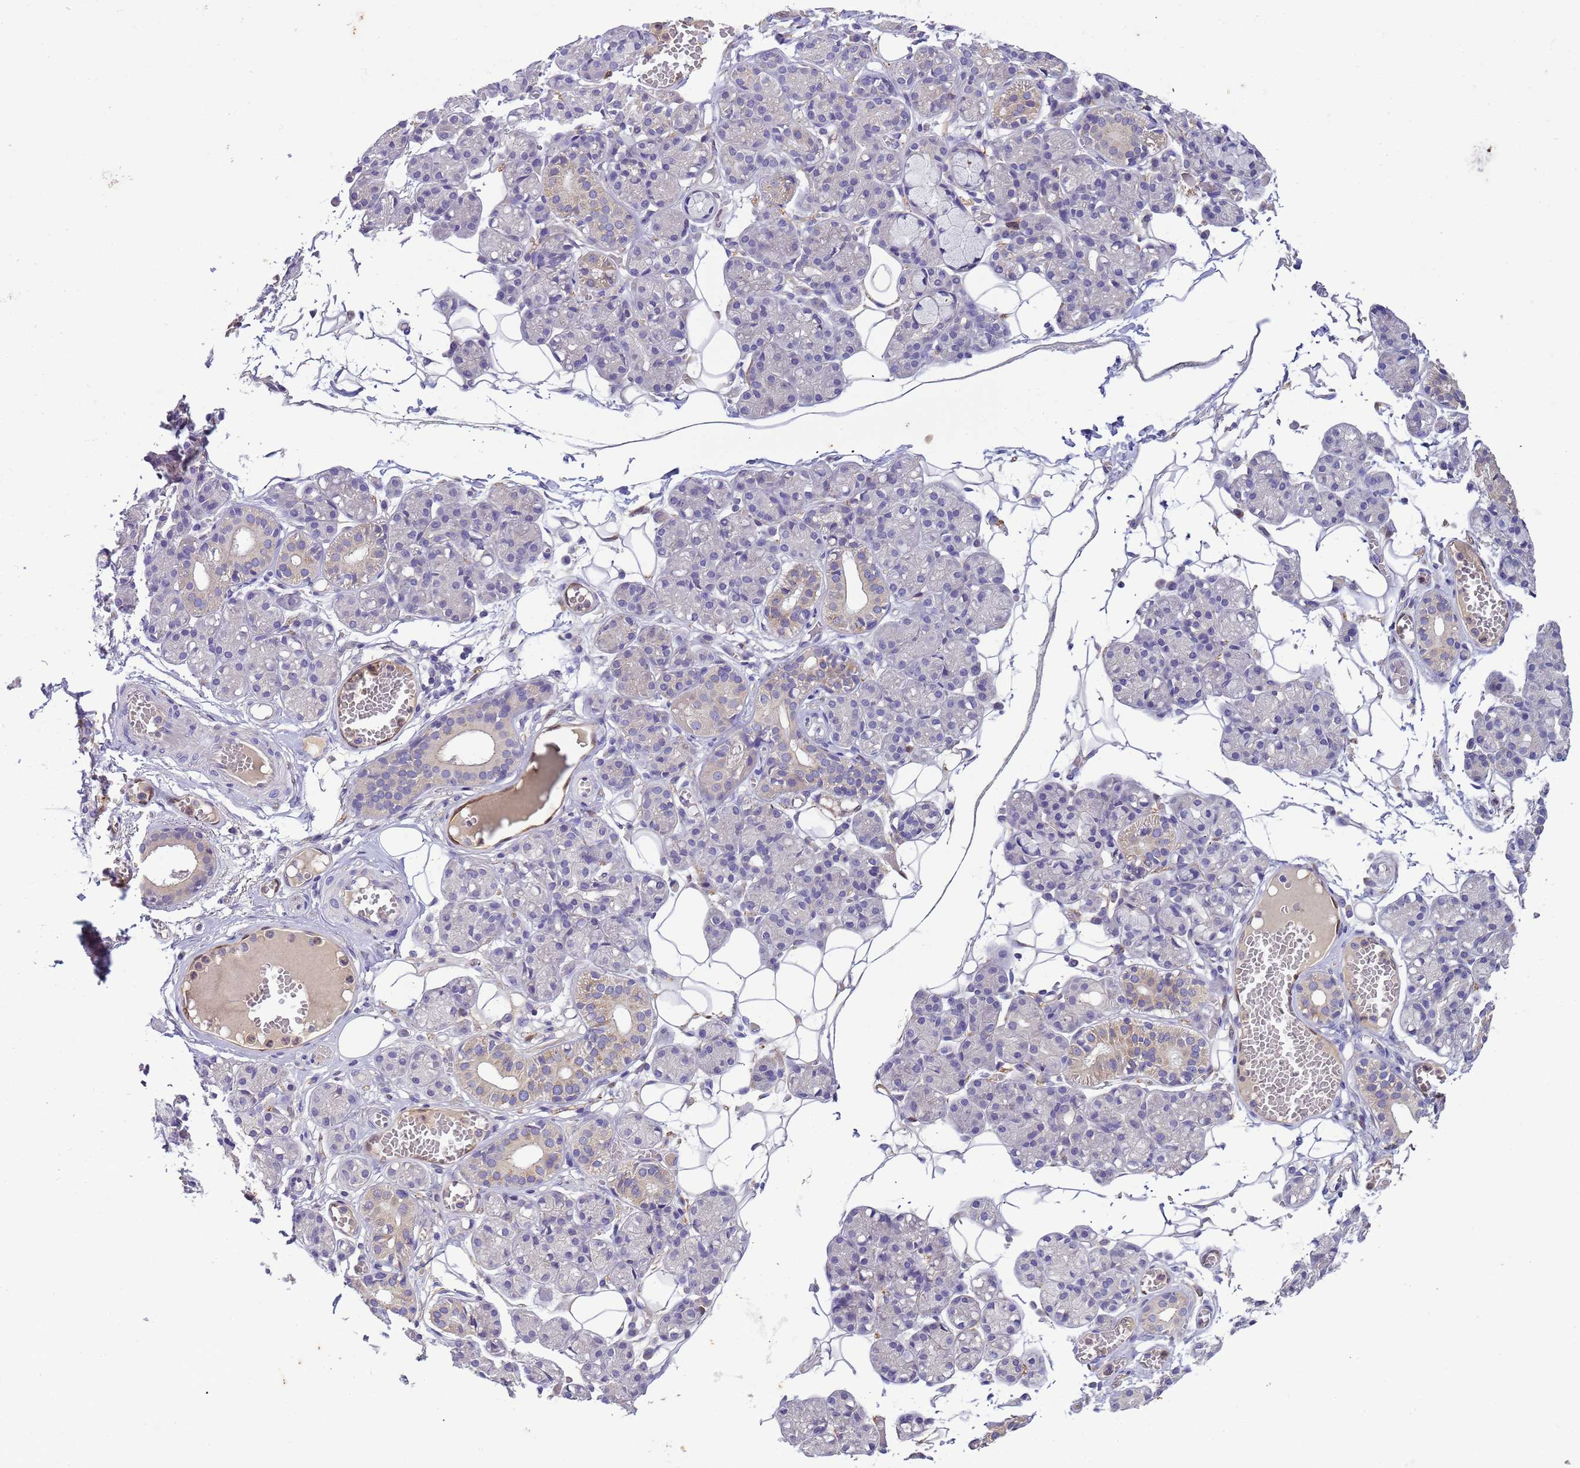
{"staining": {"intensity": "negative", "quantity": "none", "location": "none"}, "tissue": "salivary gland", "cell_type": "Glandular cells", "image_type": "normal", "snomed": [{"axis": "morphology", "description": "Normal tissue, NOS"}, {"axis": "topography", "description": "Salivary gland"}], "caption": "DAB immunohistochemical staining of normal human salivary gland reveals no significant positivity in glandular cells.", "gene": "PLCXD3", "patient": {"sex": "male", "age": 63}}